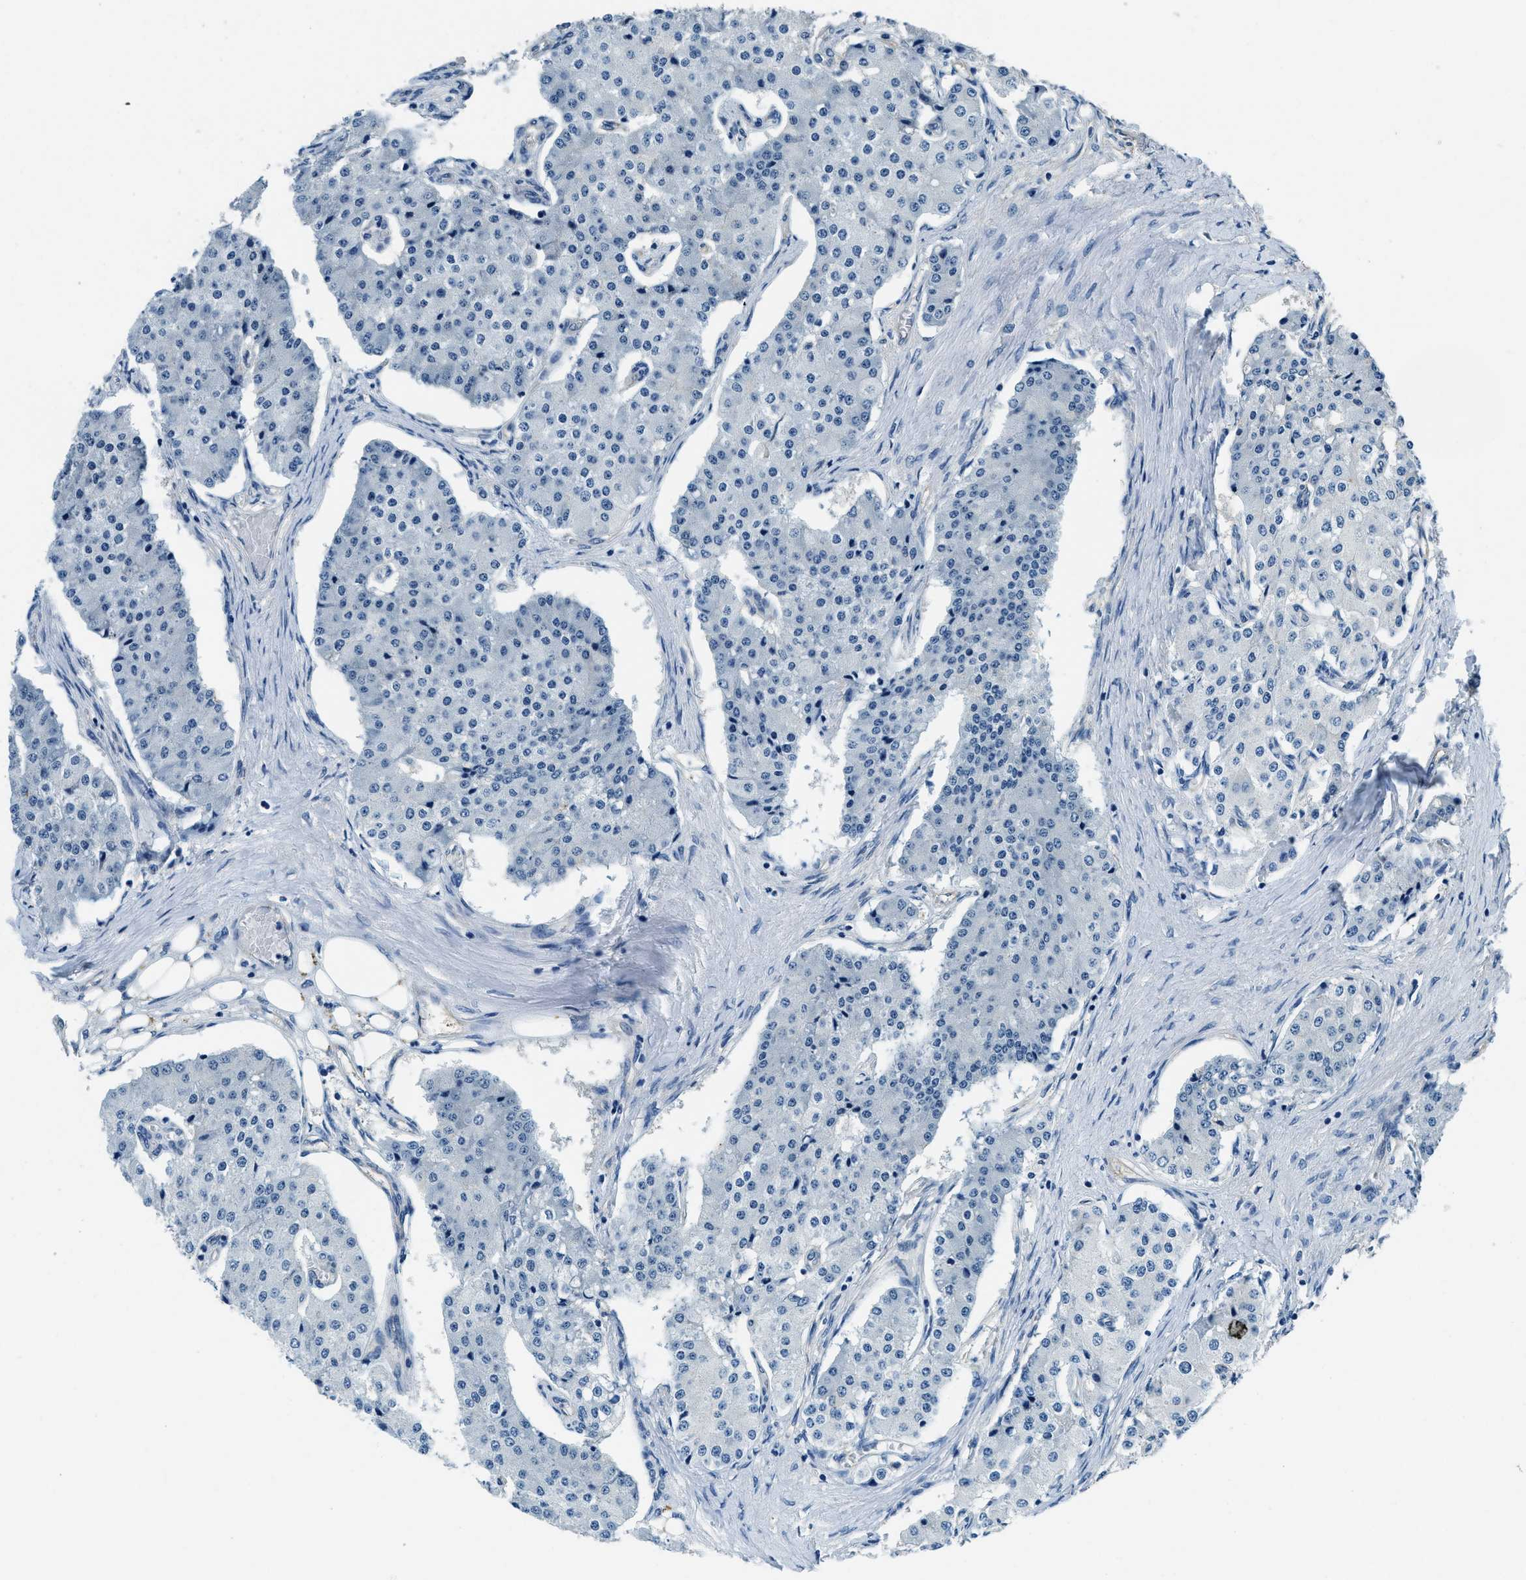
{"staining": {"intensity": "negative", "quantity": "none", "location": "none"}, "tissue": "carcinoid", "cell_type": "Tumor cells", "image_type": "cancer", "snomed": [{"axis": "morphology", "description": "Carcinoid, malignant, NOS"}, {"axis": "topography", "description": "Colon"}], "caption": "Immunohistochemistry (IHC) photomicrograph of malignant carcinoid stained for a protein (brown), which demonstrates no expression in tumor cells. (Immunohistochemistry, brightfield microscopy, high magnification).", "gene": "TWF1", "patient": {"sex": "female", "age": 52}}